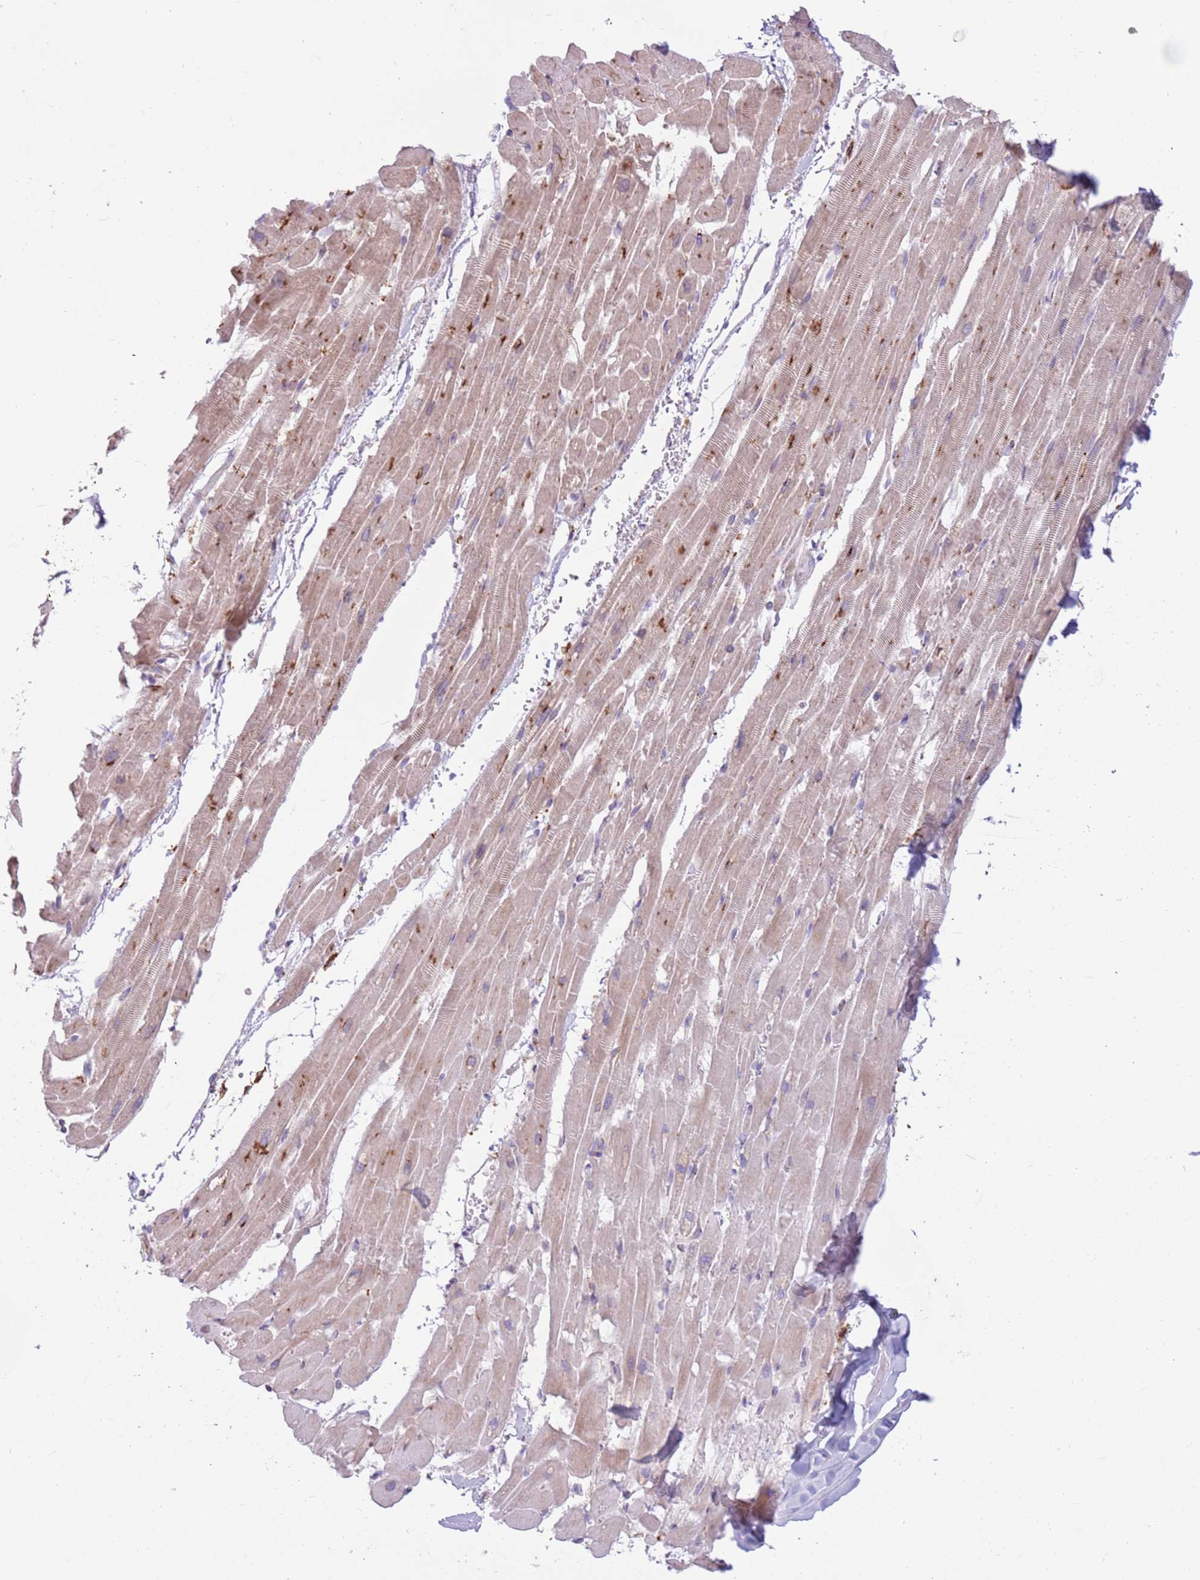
{"staining": {"intensity": "moderate", "quantity": "<25%", "location": "cytoplasmic/membranous"}, "tissue": "heart muscle", "cell_type": "Cardiomyocytes", "image_type": "normal", "snomed": [{"axis": "morphology", "description": "Normal tissue, NOS"}, {"axis": "topography", "description": "Heart"}], "caption": "Human heart muscle stained for a protein (brown) exhibits moderate cytoplasmic/membranous positive positivity in approximately <25% of cardiomyocytes.", "gene": "SNX6", "patient": {"sex": "male", "age": 37}}